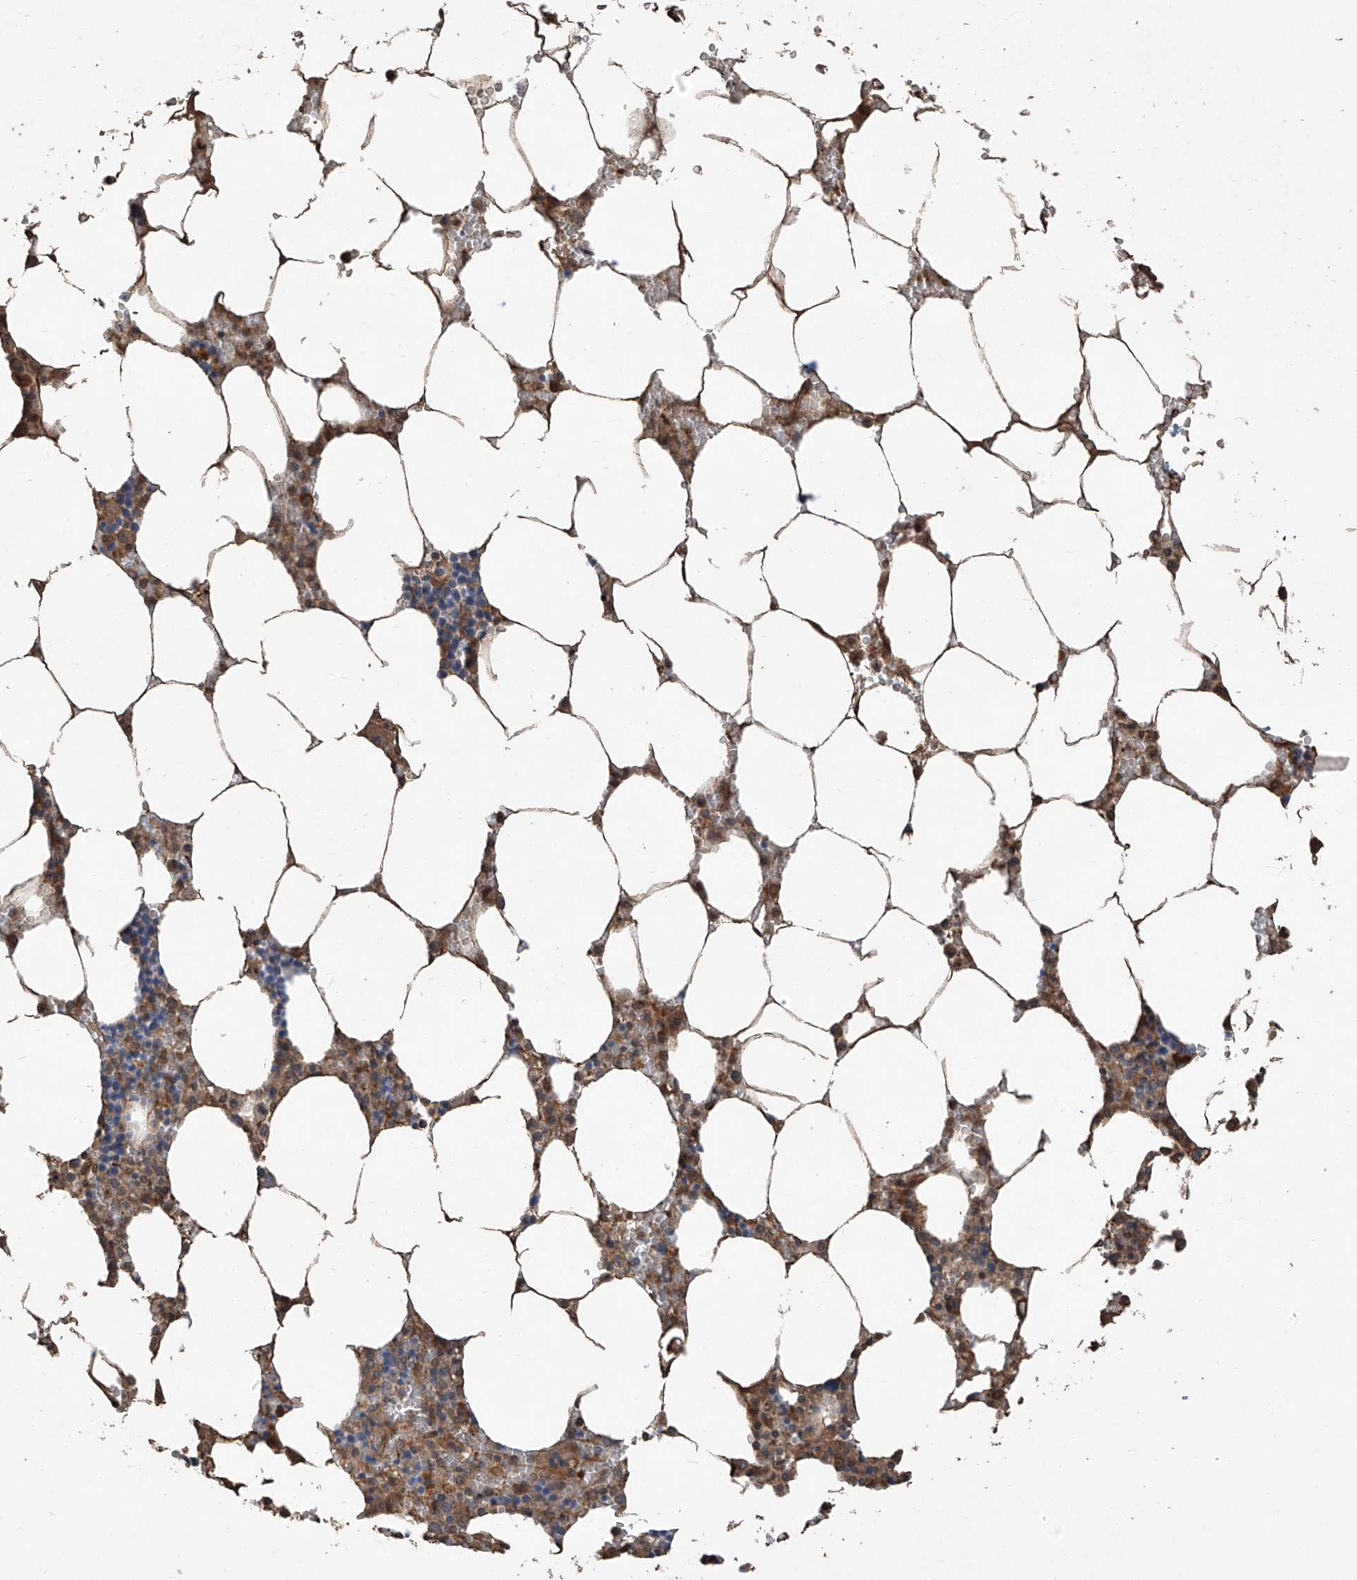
{"staining": {"intensity": "moderate", "quantity": "25%-75%", "location": "cytoplasmic/membranous"}, "tissue": "bone marrow", "cell_type": "Hematopoietic cells", "image_type": "normal", "snomed": [{"axis": "morphology", "description": "Normal tissue, NOS"}, {"axis": "topography", "description": "Bone marrow"}], "caption": "Protein analysis of normal bone marrow demonstrates moderate cytoplasmic/membranous positivity in approximately 25%-75% of hematopoietic cells. The protein is stained brown, and the nuclei are stained in blue (DAB IHC with brightfield microscopy, high magnification).", "gene": "AGBL5", "patient": {"sex": "male", "age": 70}}